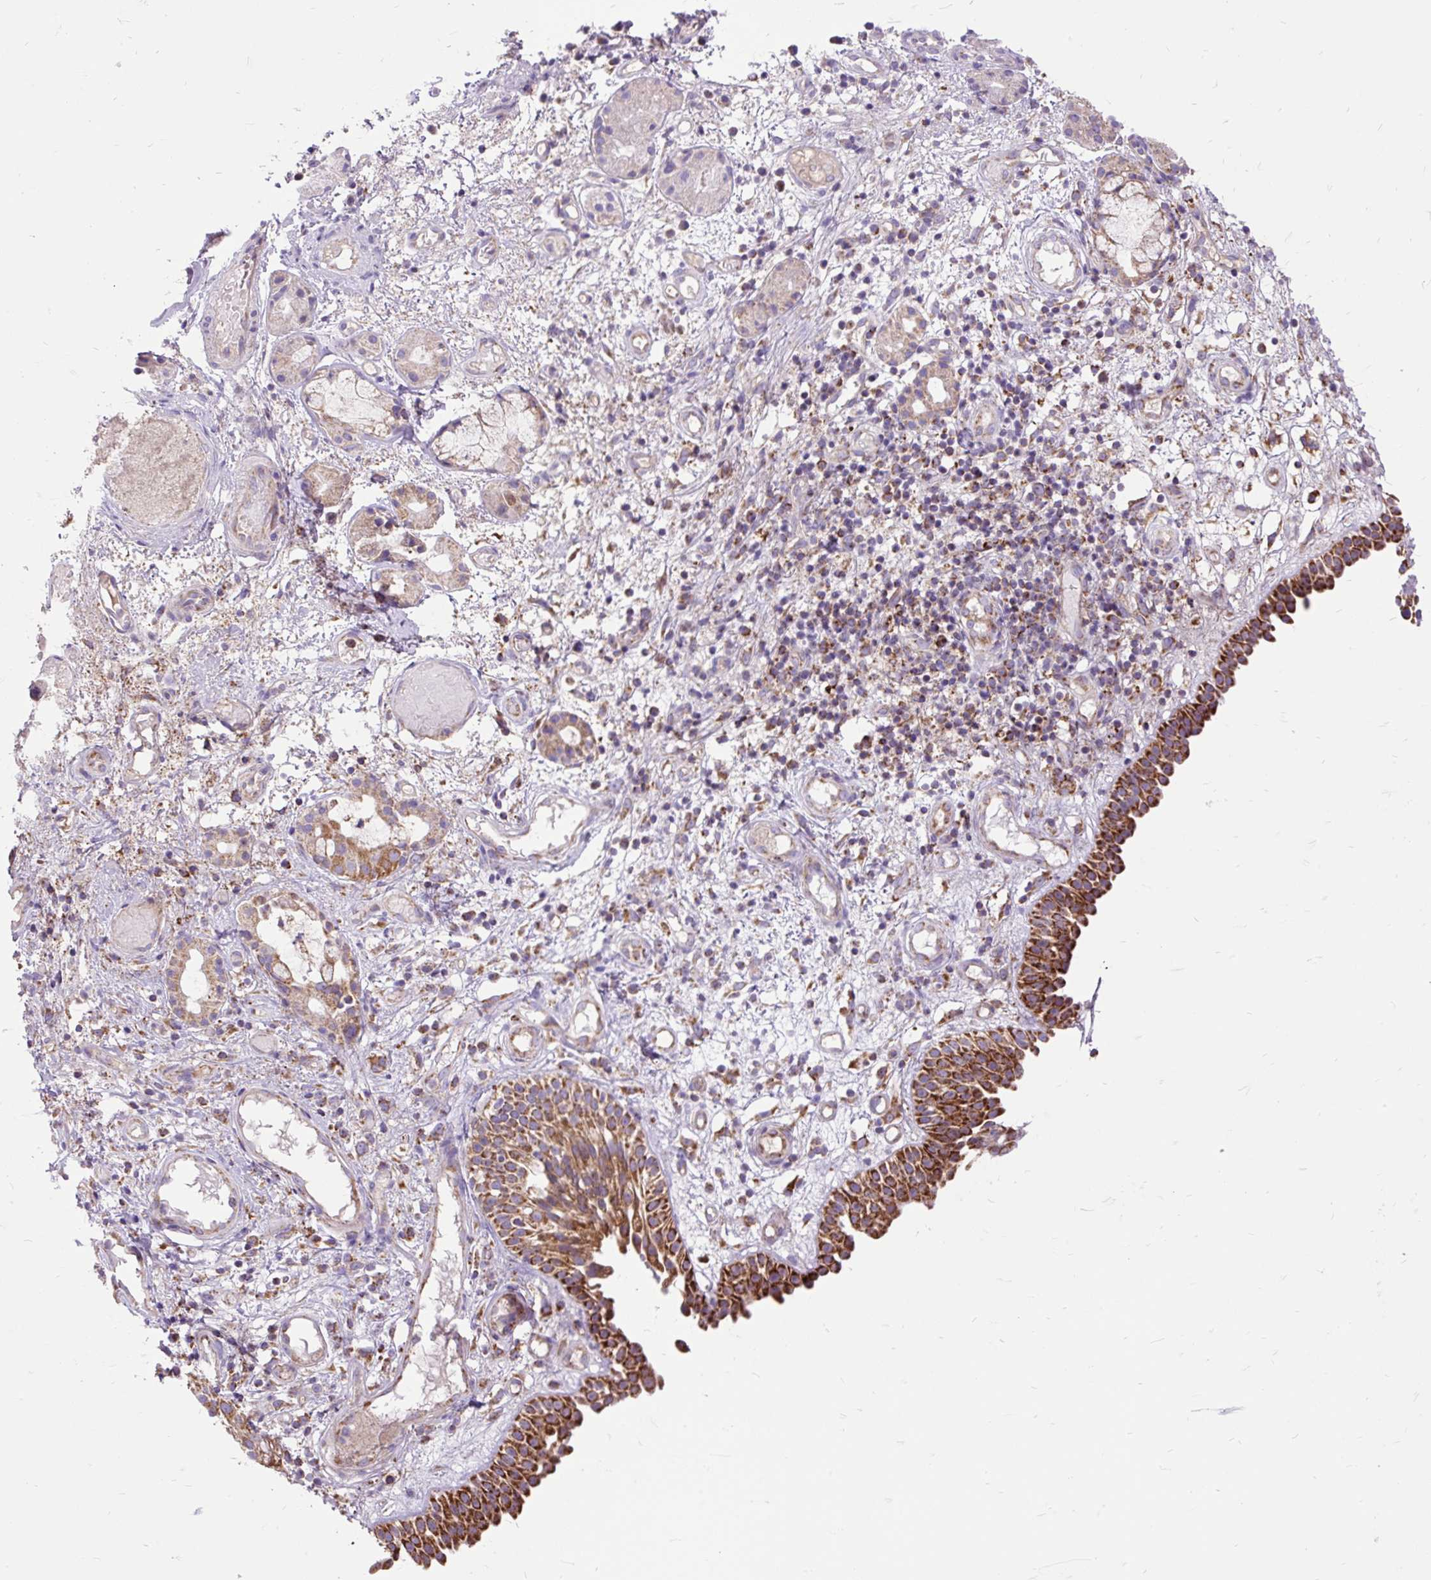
{"staining": {"intensity": "strong", "quantity": ">75%", "location": "cytoplasmic/membranous"}, "tissue": "nasopharynx", "cell_type": "Respiratory epithelial cells", "image_type": "normal", "snomed": [{"axis": "morphology", "description": "Normal tissue, NOS"}, {"axis": "morphology", "description": "Inflammation, NOS"}, {"axis": "topography", "description": "Nasopharynx"}], "caption": "Nasopharynx stained with IHC demonstrates strong cytoplasmic/membranous expression in about >75% of respiratory epithelial cells.", "gene": "TOMM40", "patient": {"sex": "male", "age": 54}}